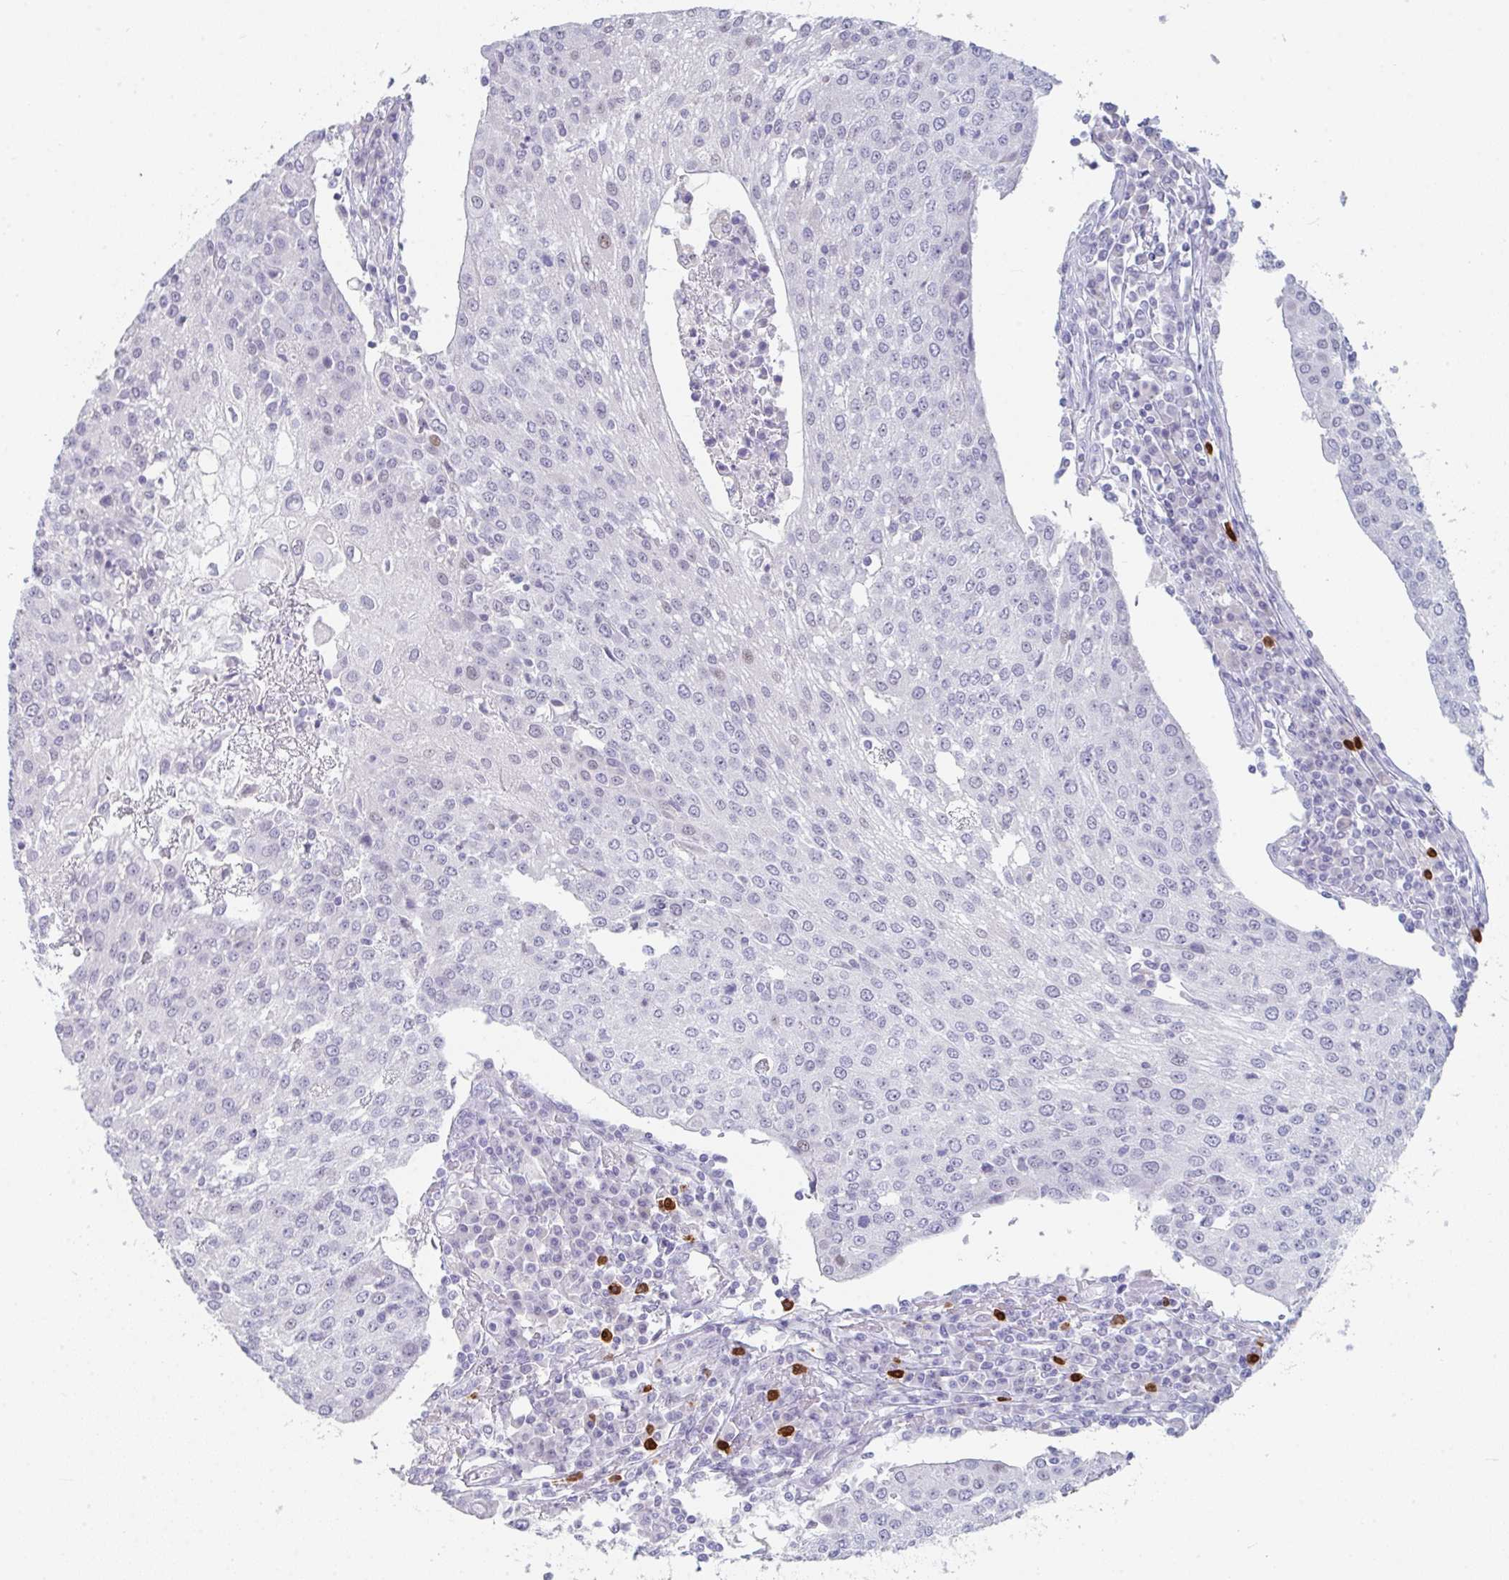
{"staining": {"intensity": "negative", "quantity": "none", "location": "none"}, "tissue": "urothelial cancer", "cell_type": "Tumor cells", "image_type": "cancer", "snomed": [{"axis": "morphology", "description": "Urothelial carcinoma, High grade"}, {"axis": "topography", "description": "Urinary bladder"}], "caption": "An IHC histopathology image of urothelial cancer is shown. There is no staining in tumor cells of urothelial cancer. (DAB IHC visualized using brightfield microscopy, high magnification).", "gene": "RUBCN", "patient": {"sex": "female", "age": 85}}